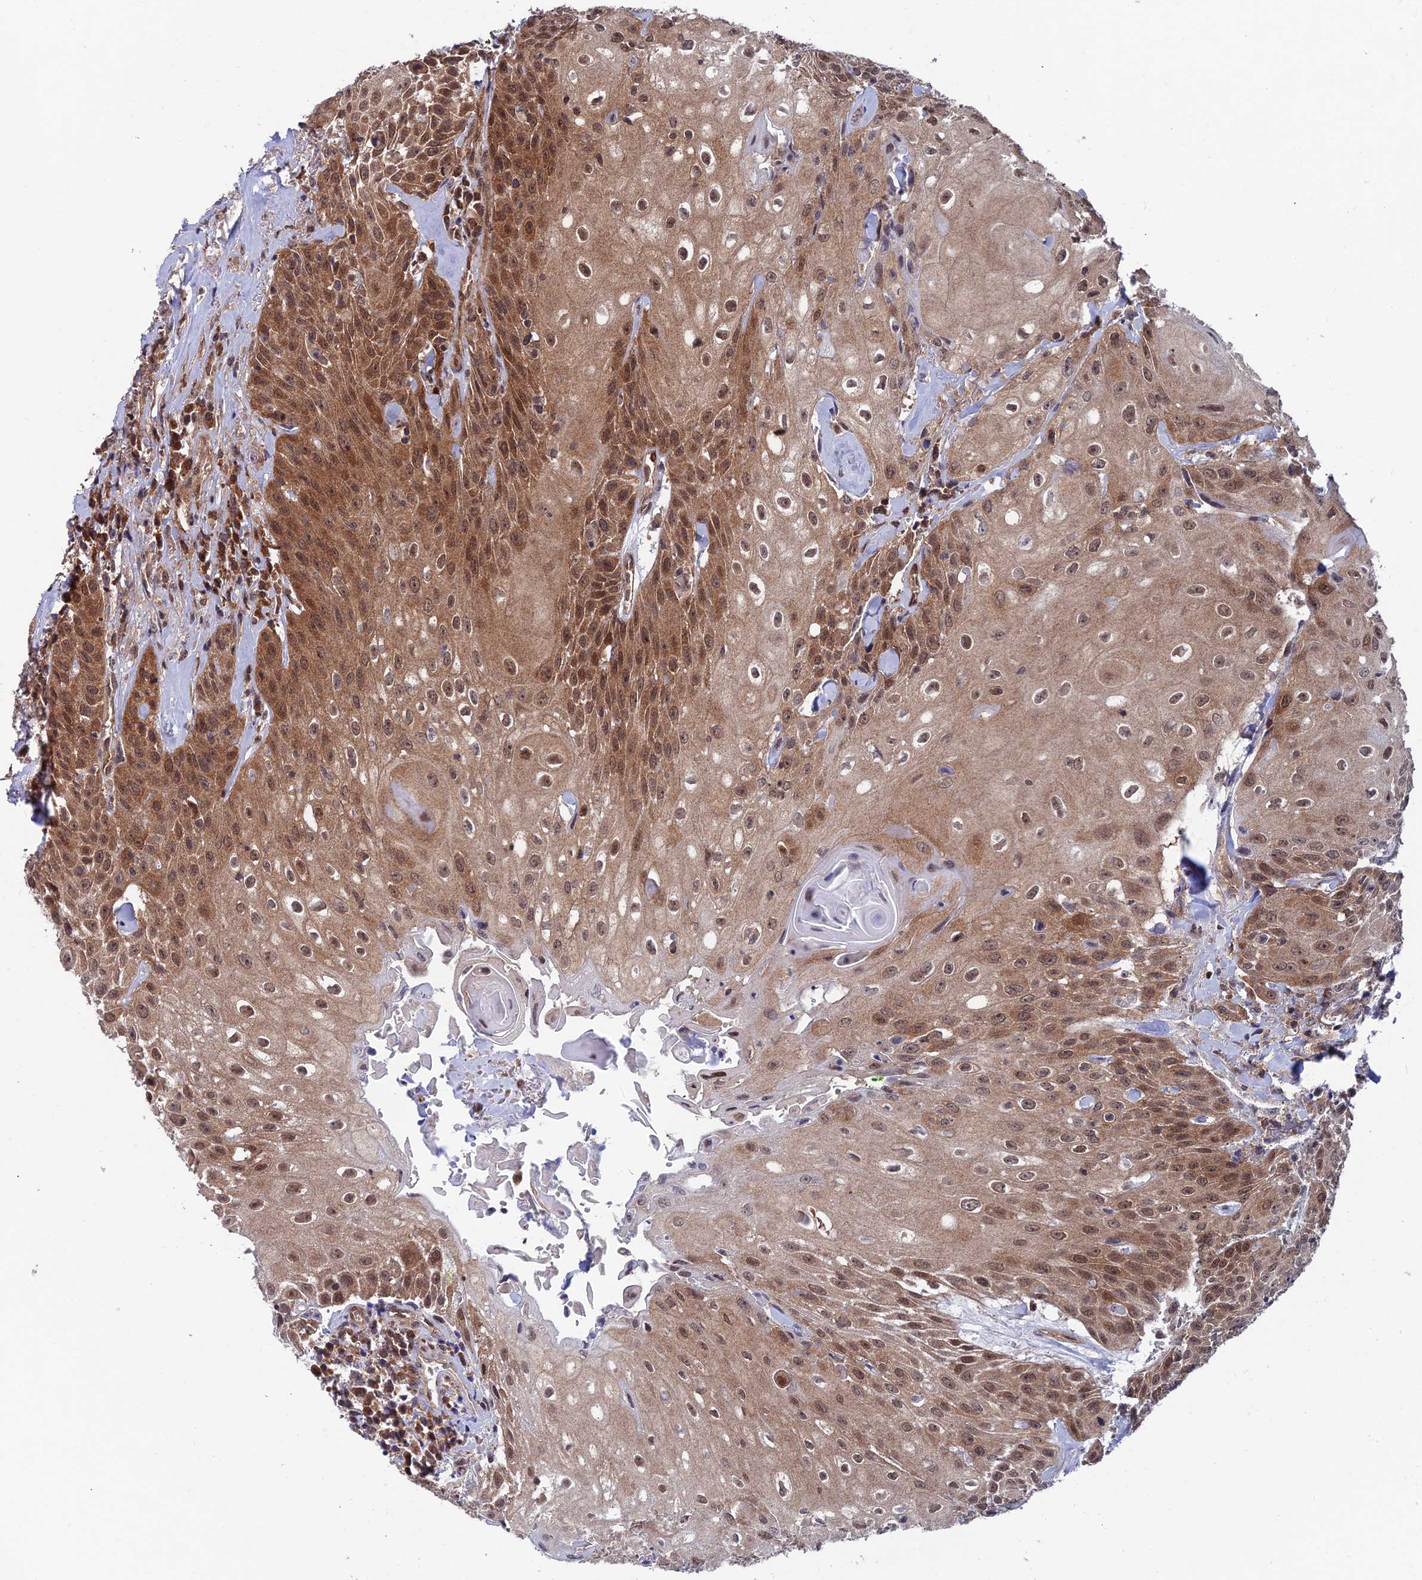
{"staining": {"intensity": "moderate", "quantity": ">75%", "location": "cytoplasmic/membranous,nuclear"}, "tissue": "head and neck cancer", "cell_type": "Tumor cells", "image_type": "cancer", "snomed": [{"axis": "morphology", "description": "Squamous cell carcinoma, NOS"}, {"axis": "topography", "description": "Oral tissue"}, {"axis": "topography", "description": "Head-Neck"}], "caption": "IHC (DAB (3,3'-diaminobenzidine)) staining of head and neck squamous cell carcinoma exhibits moderate cytoplasmic/membranous and nuclear protein expression in about >75% of tumor cells.", "gene": "IGBP1", "patient": {"sex": "female", "age": 82}}